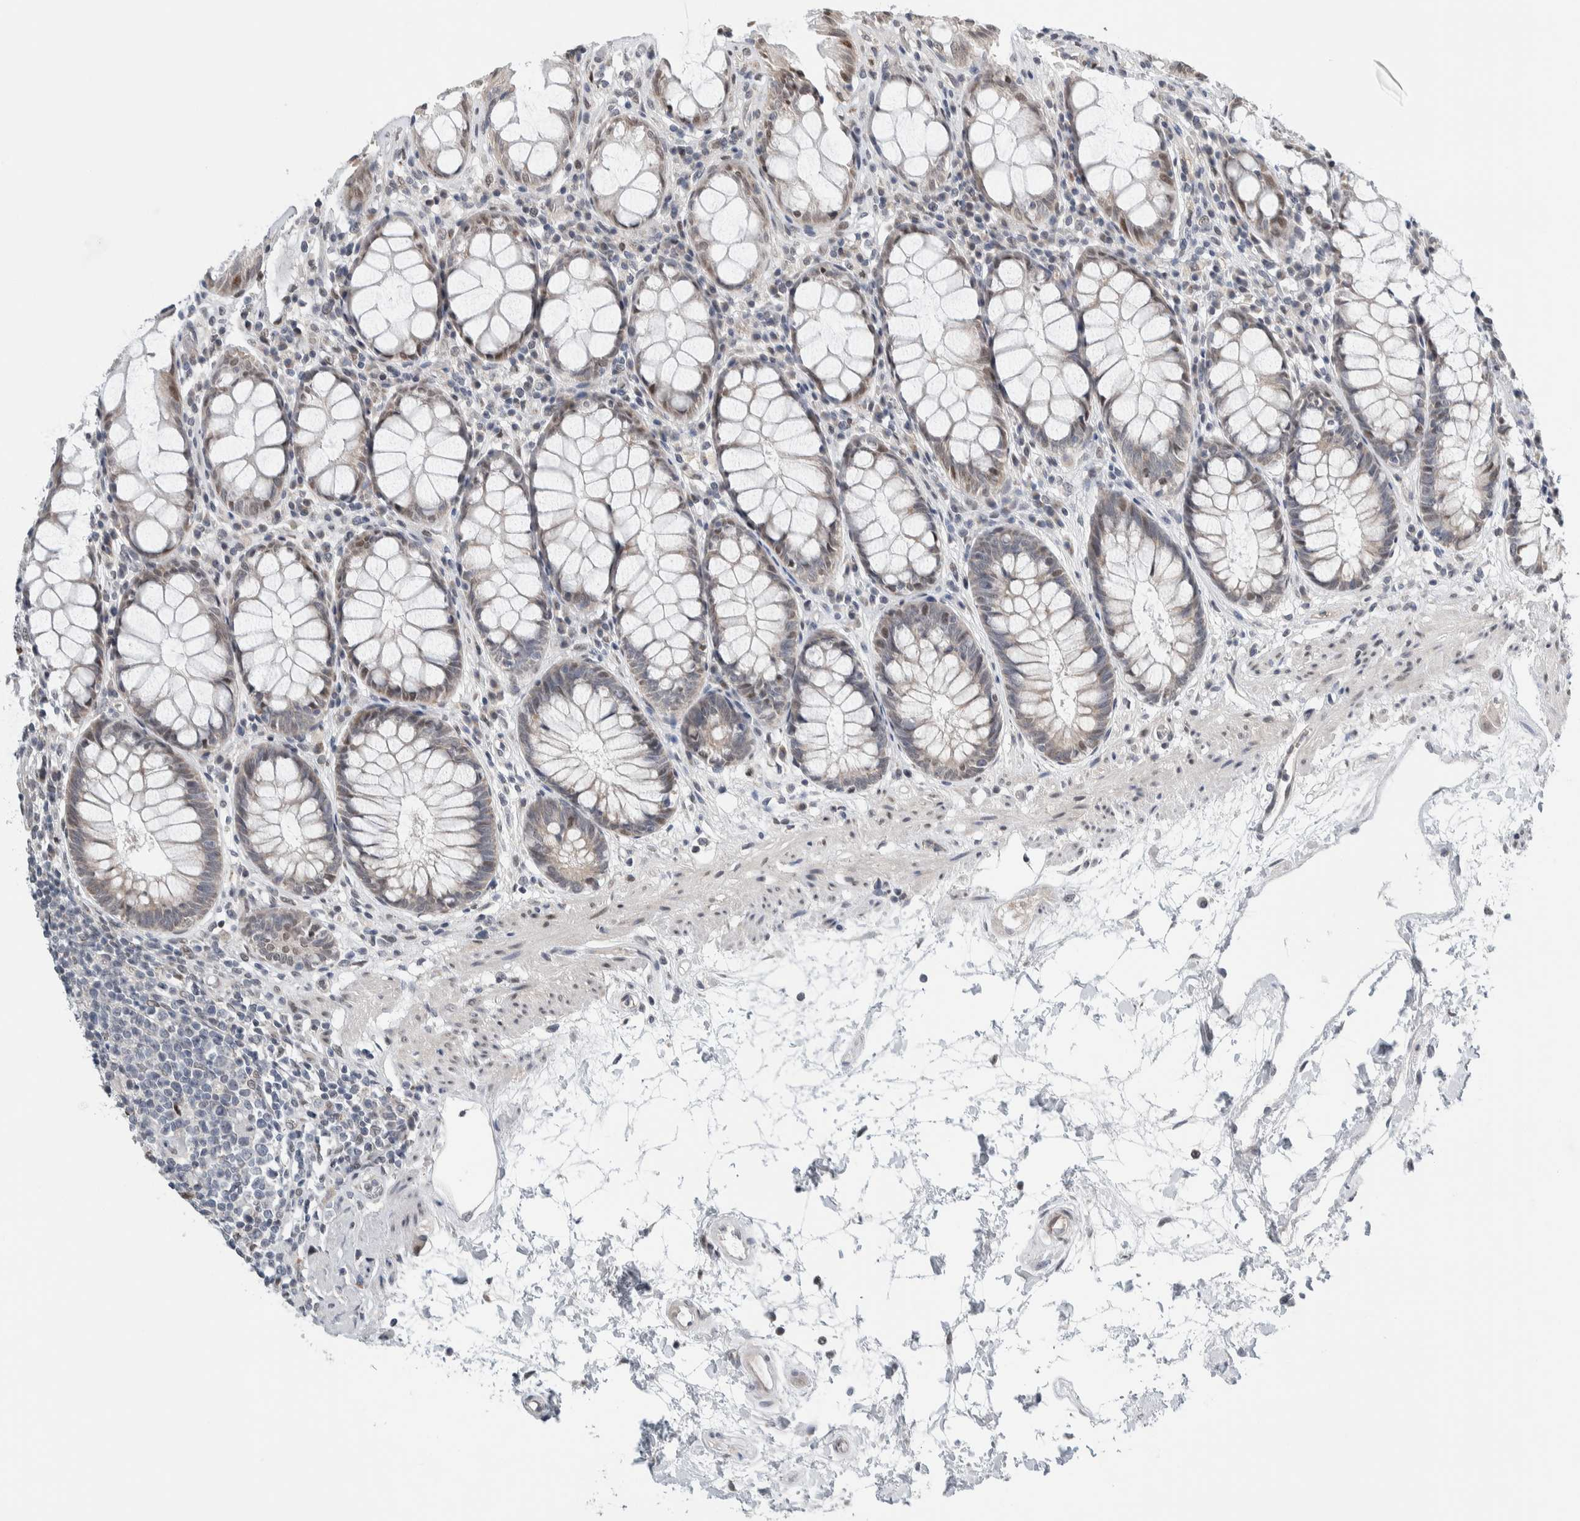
{"staining": {"intensity": "weak", "quantity": "<25%", "location": "cytoplasmic/membranous,nuclear"}, "tissue": "rectum", "cell_type": "Glandular cells", "image_type": "normal", "snomed": [{"axis": "morphology", "description": "Normal tissue, NOS"}, {"axis": "topography", "description": "Rectum"}], "caption": "Photomicrograph shows no significant protein positivity in glandular cells of unremarkable rectum. Brightfield microscopy of immunohistochemistry (IHC) stained with DAB (brown) and hematoxylin (blue), captured at high magnification.", "gene": "NEUROD1", "patient": {"sex": "male", "age": 64}}